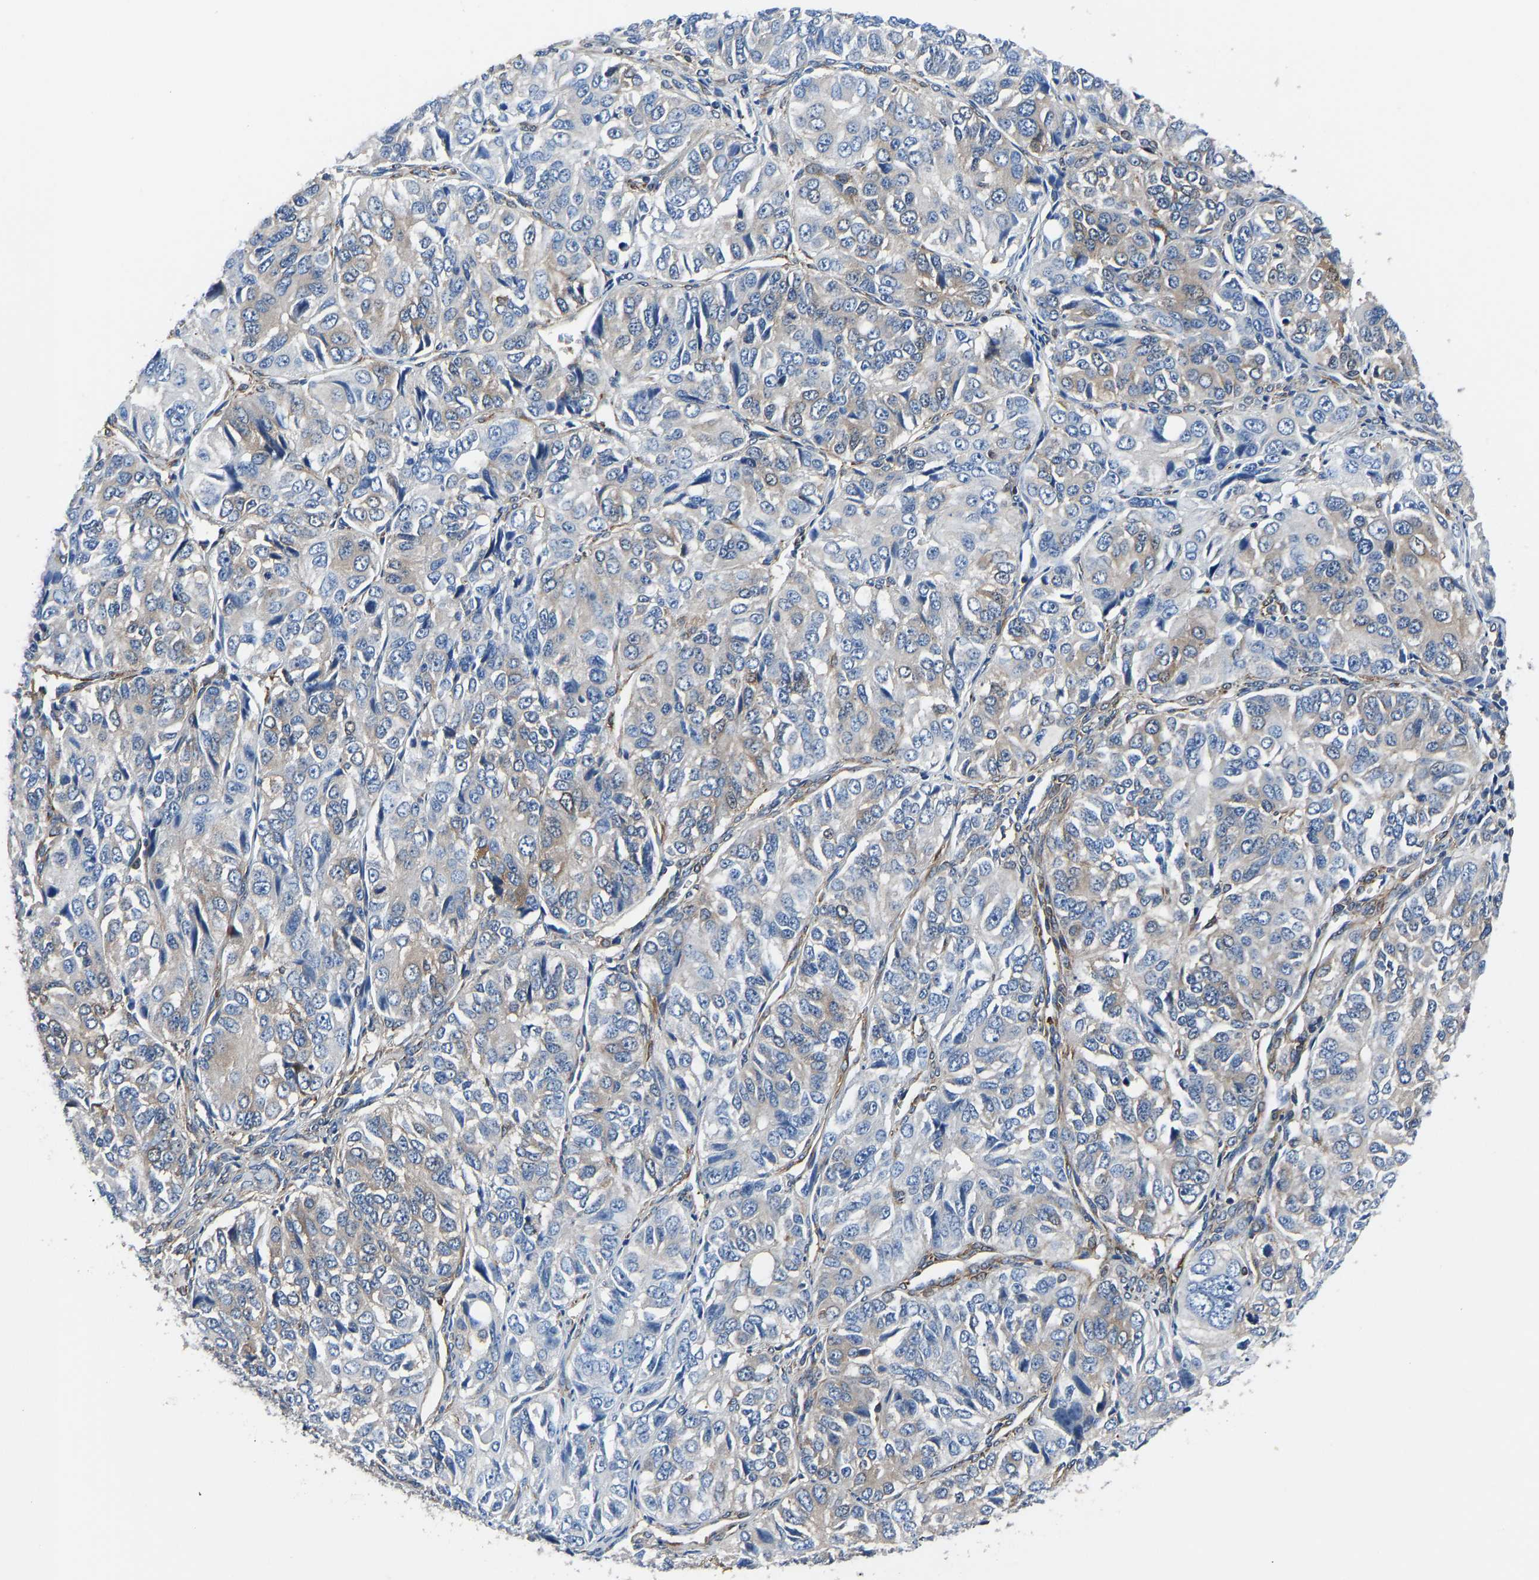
{"staining": {"intensity": "negative", "quantity": "none", "location": "none"}, "tissue": "ovarian cancer", "cell_type": "Tumor cells", "image_type": "cancer", "snomed": [{"axis": "morphology", "description": "Carcinoma, endometroid"}, {"axis": "topography", "description": "Ovary"}], "caption": "Immunohistochemistry micrograph of ovarian cancer stained for a protein (brown), which exhibits no expression in tumor cells.", "gene": "PRKAR1A", "patient": {"sex": "female", "age": 51}}